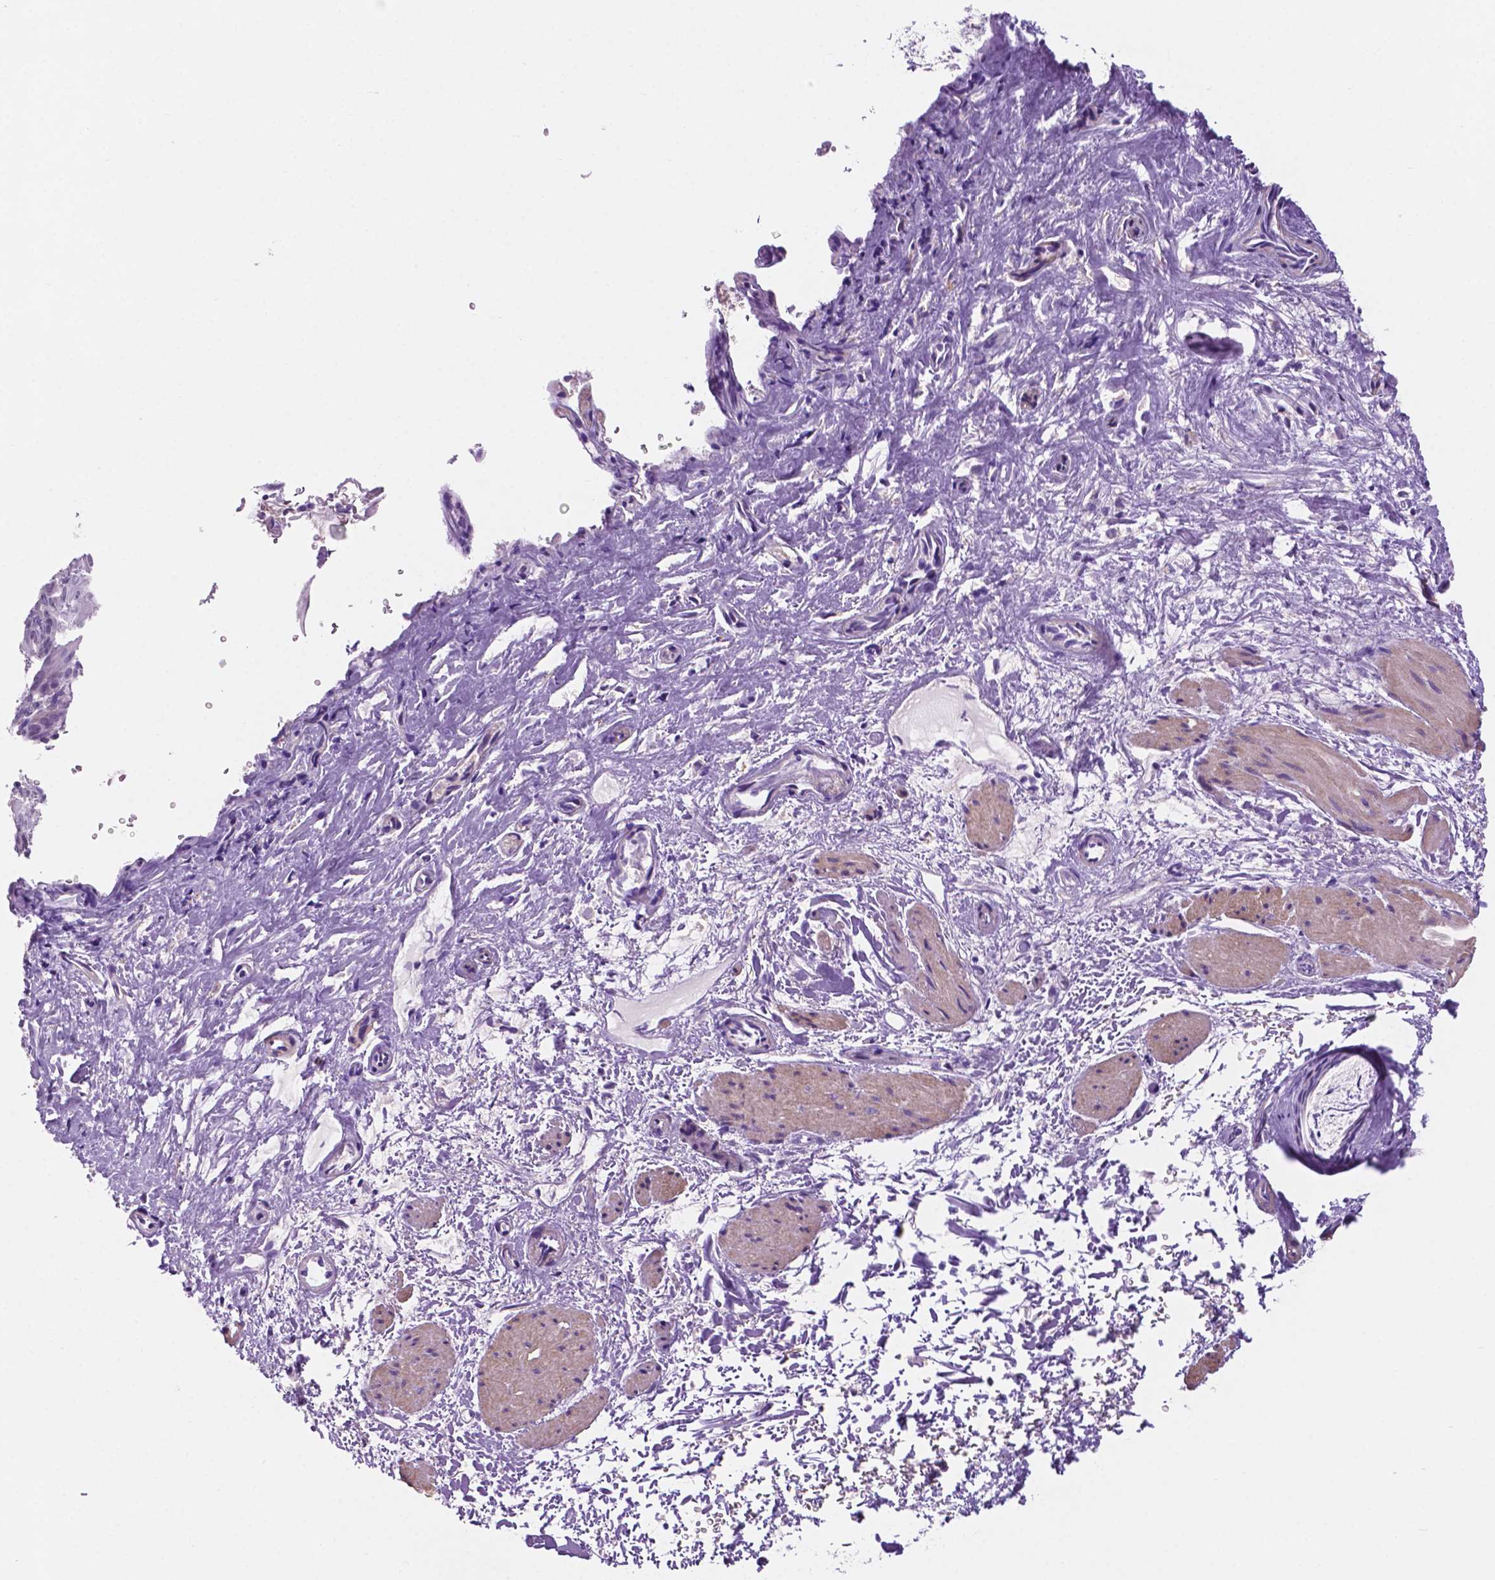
{"staining": {"intensity": "negative", "quantity": "none", "location": "none"}, "tissue": "esophagus", "cell_type": "Squamous epithelial cells", "image_type": "normal", "snomed": [{"axis": "morphology", "description": "Normal tissue, NOS"}, {"axis": "topography", "description": "Esophagus"}], "caption": "Squamous epithelial cells are negative for protein expression in unremarkable human esophagus. (DAB IHC, high magnification).", "gene": "ACY3", "patient": {"sex": "male", "age": 68}}